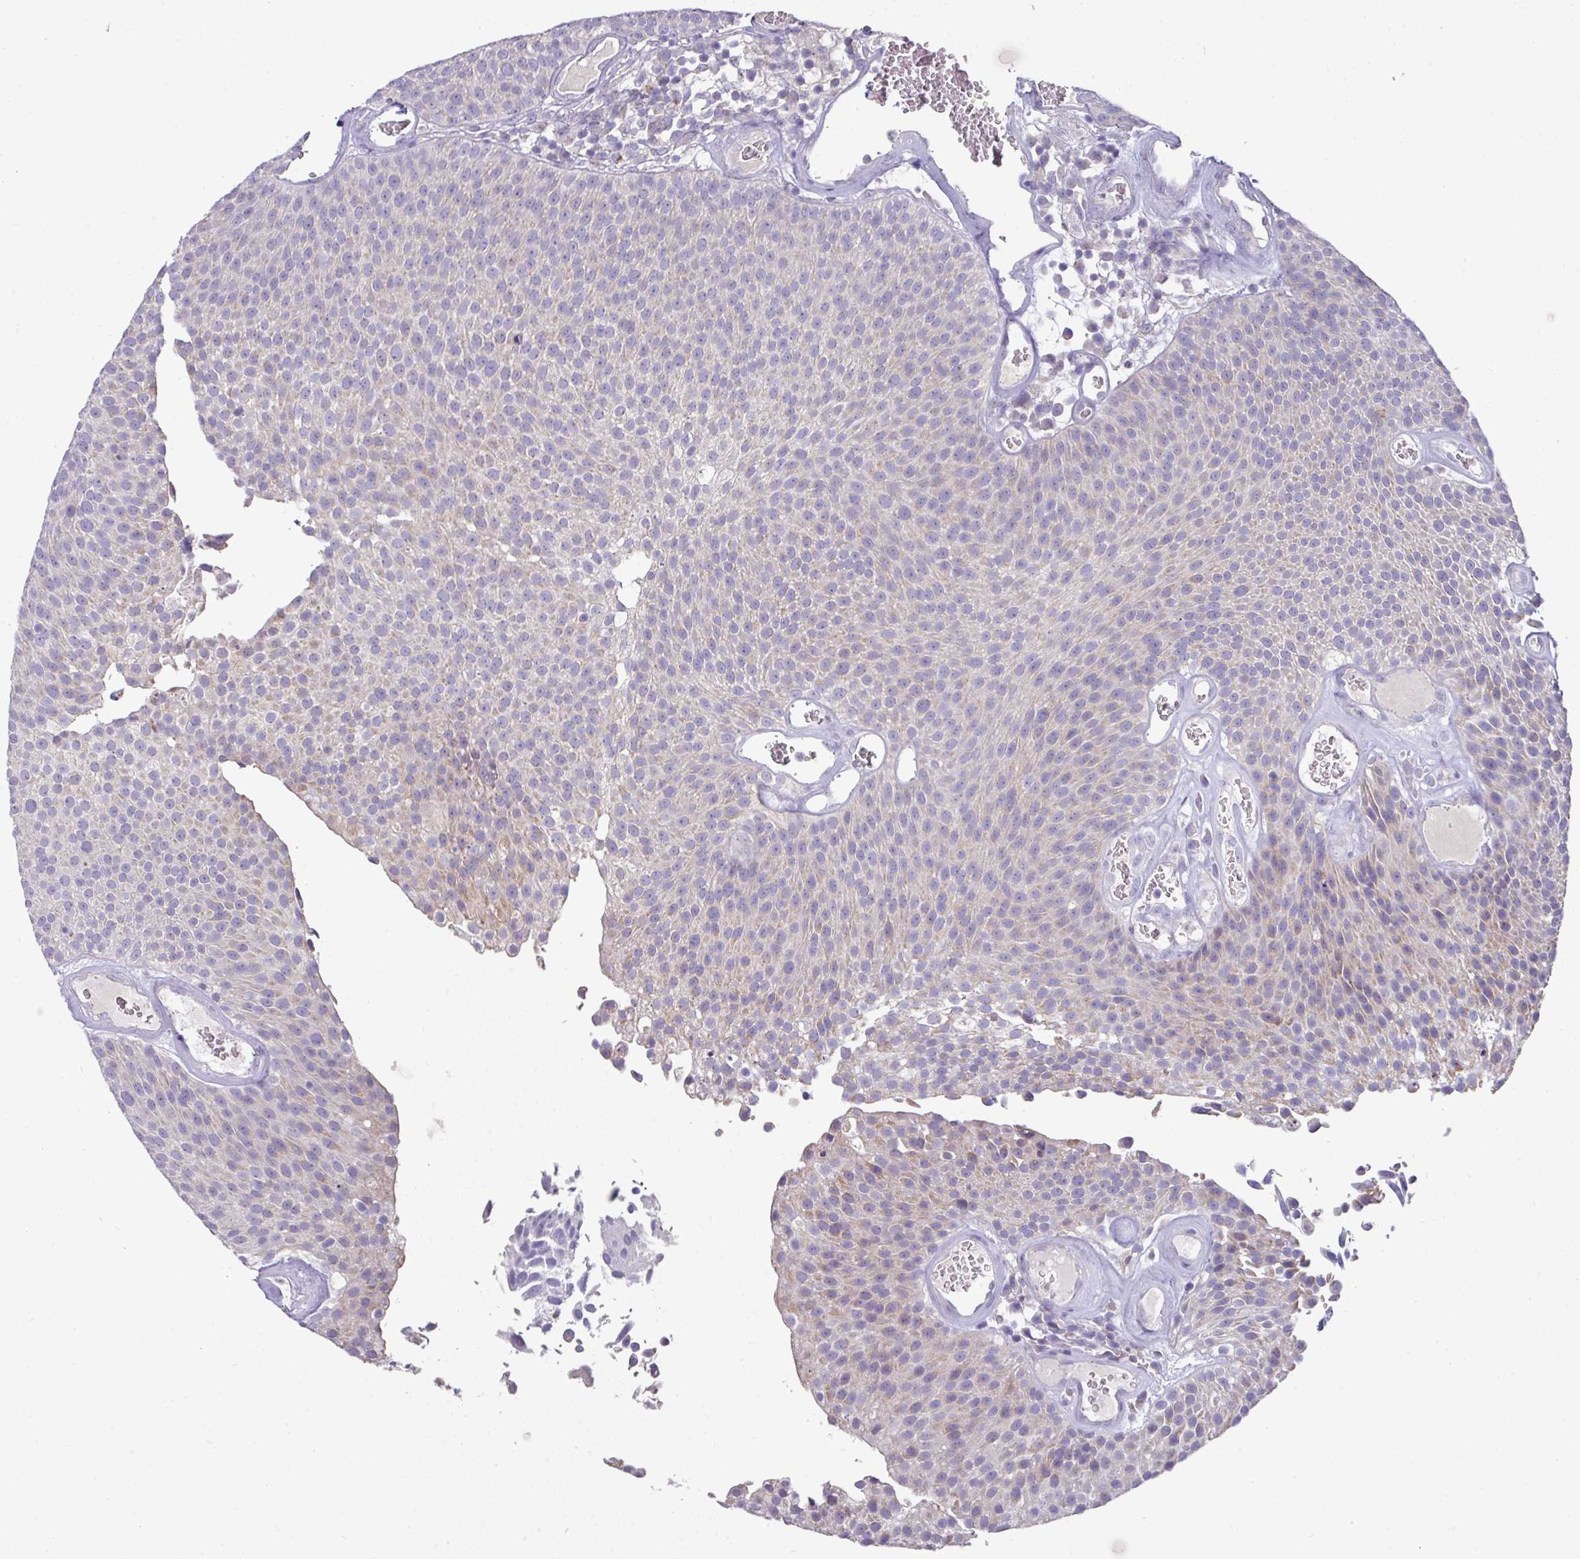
{"staining": {"intensity": "negative", "quantity": "none", "location": "none"}, "tissue": "urothelial cancer", "cell_type": "Tumor cells", "image_type": "cancer", "snomed": [{"axis": "morphology", "description": "Urothelial carcinoma, Low grade"}, {"axis": "topography", "description": "Urinary bladder"}], "caption": "Image shows no protein expression in tumor cells of urothelial carcinoma (low-grade) tissue. (Stains: DAB (3,3'-diaminobenzidine) IHC with hematoxylin counter stain, Microscopy: brightfield microscopy at high magnification).", "gene": "TRAPPC1", "patient": {"sex": "female", "age": 79}}